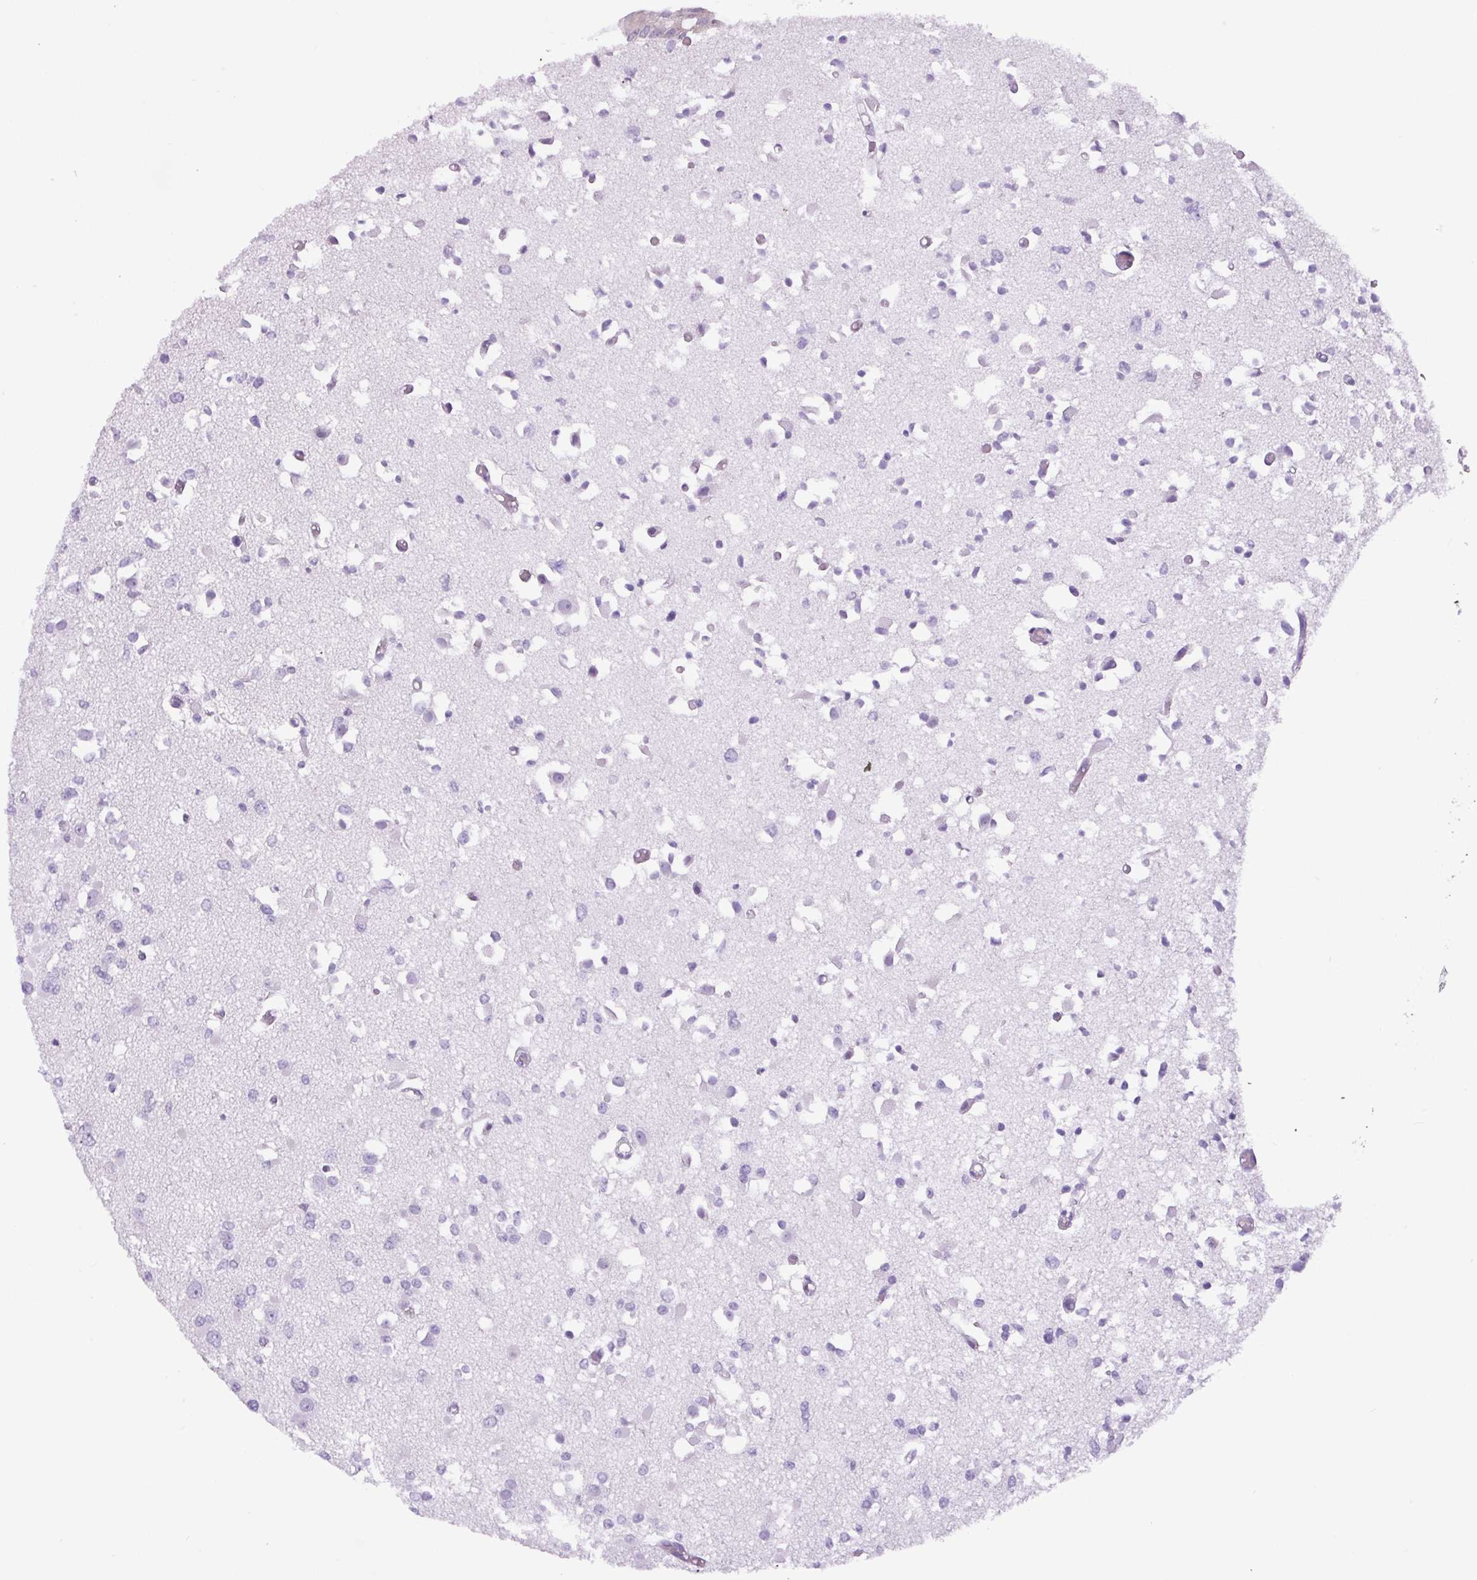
{"staining": {"intensity": "negative", "quantity": "none", "location": "none"}, "tissue": "glioma", "cell_type": "Tumor cells", "image_type": "cancer", "snomed": [{"axis": "morphology", "description": "Glioma, malignant, Low grade"}, {"axis": "topography", "description": "Brain"}], "caption": "Immunohistochemistry (IHC) histopathology image of human malignant glioma (low-grade) stained for a protein (brown), which exhibits no positivity in tumor cells.", "gene": "MINK1", "patient": {"sex": "female", "age": 22}}